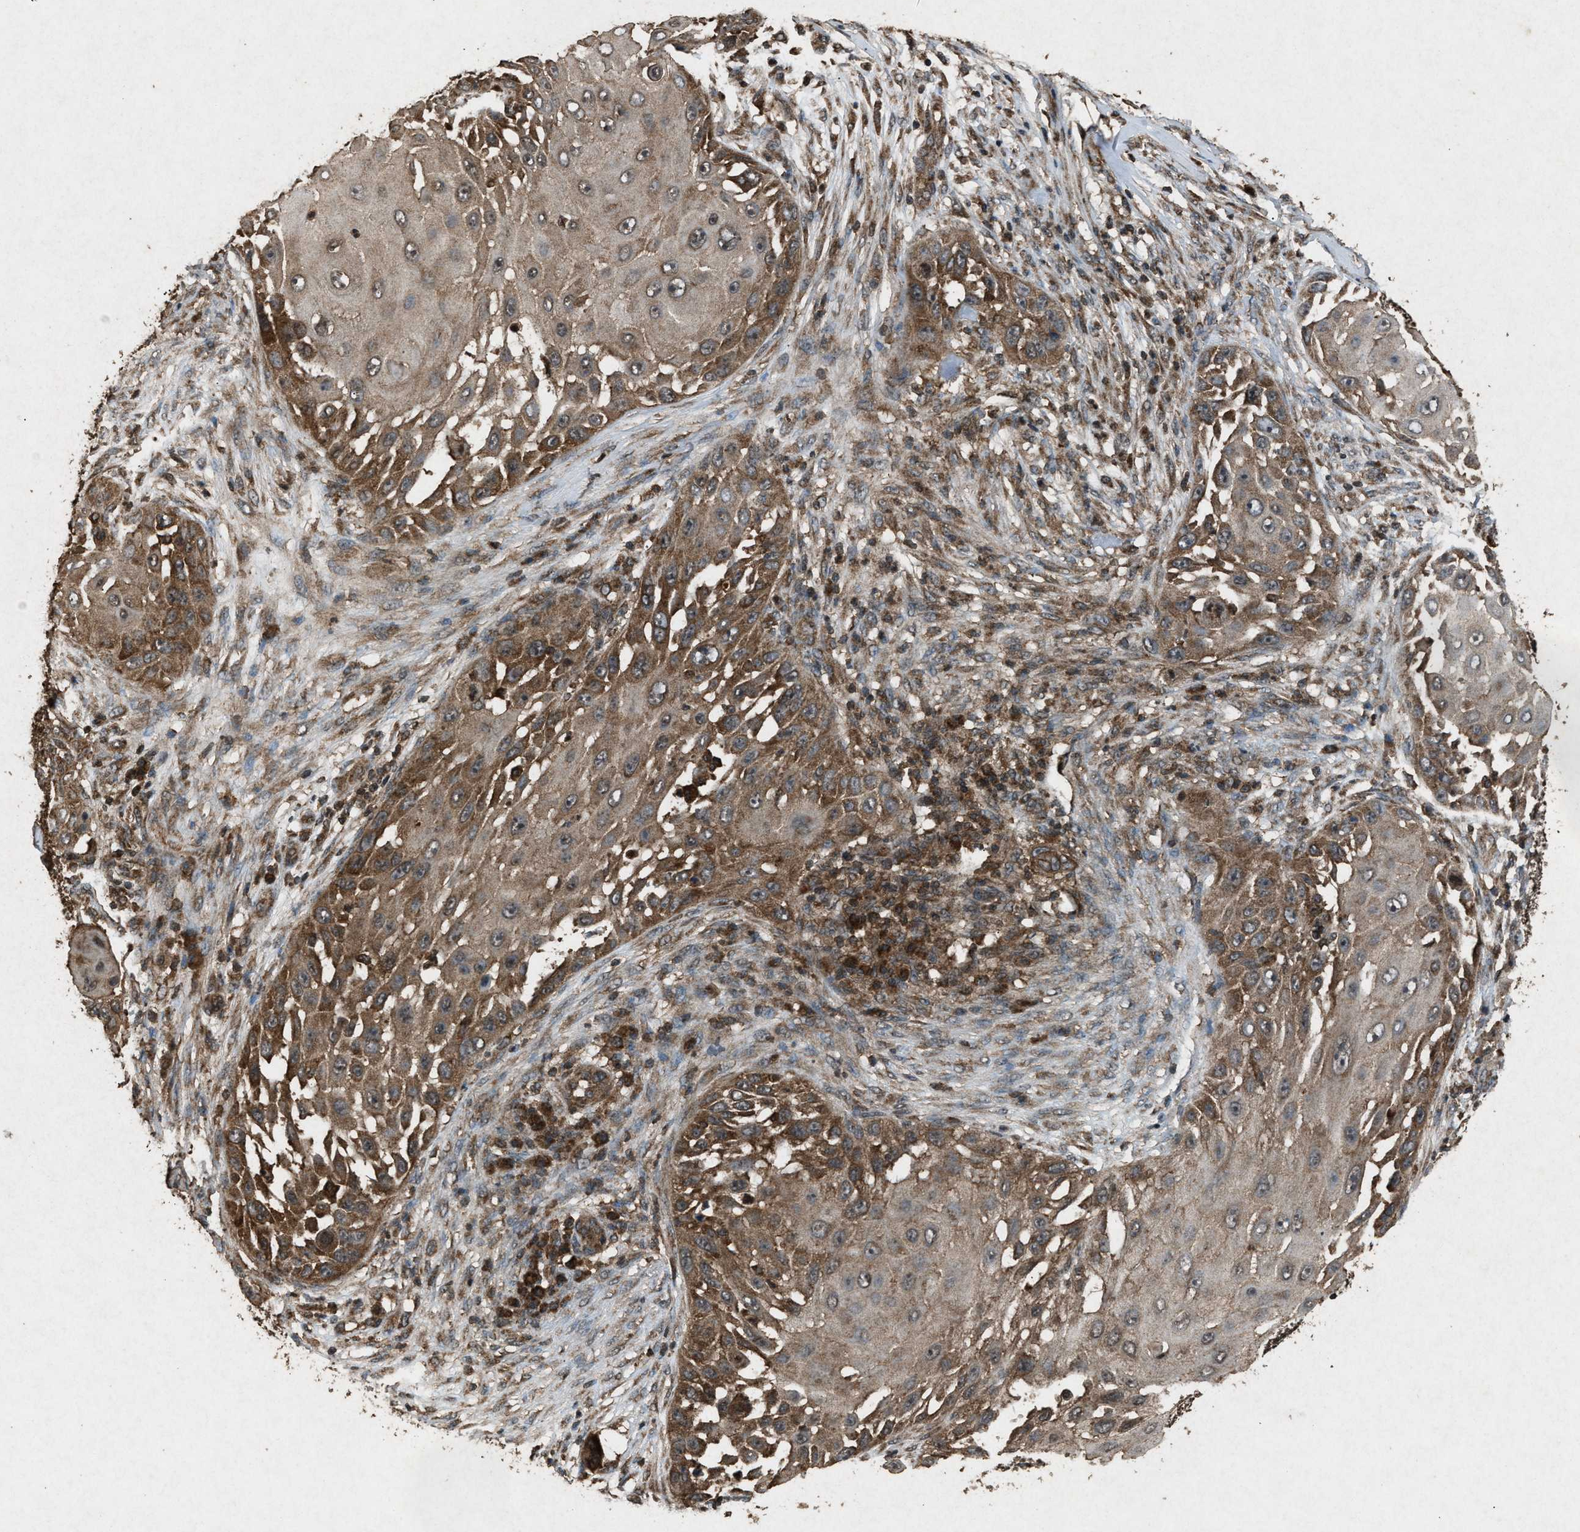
{"staining": {"intensity": "strong", "quantity": ">75%", "location": "cytoplasmic/membranous"}, "tissue": "skin cancer", "cell_type": "Tumor cells", "image_type": "cancer", "snomed": [{"axis": "morphology", "description": "Squamous cell carcinoma, NOS"}, {"axis": "topography", "description": "Skin"}], "caption": "Protein expression analysis of skin squamous cell carcinoma displays strong cytoplasmic/membranous positivity in about >75% of tumor cells.", "gene": "OAS1", "patient": {"sex": "female", "age": 44}}